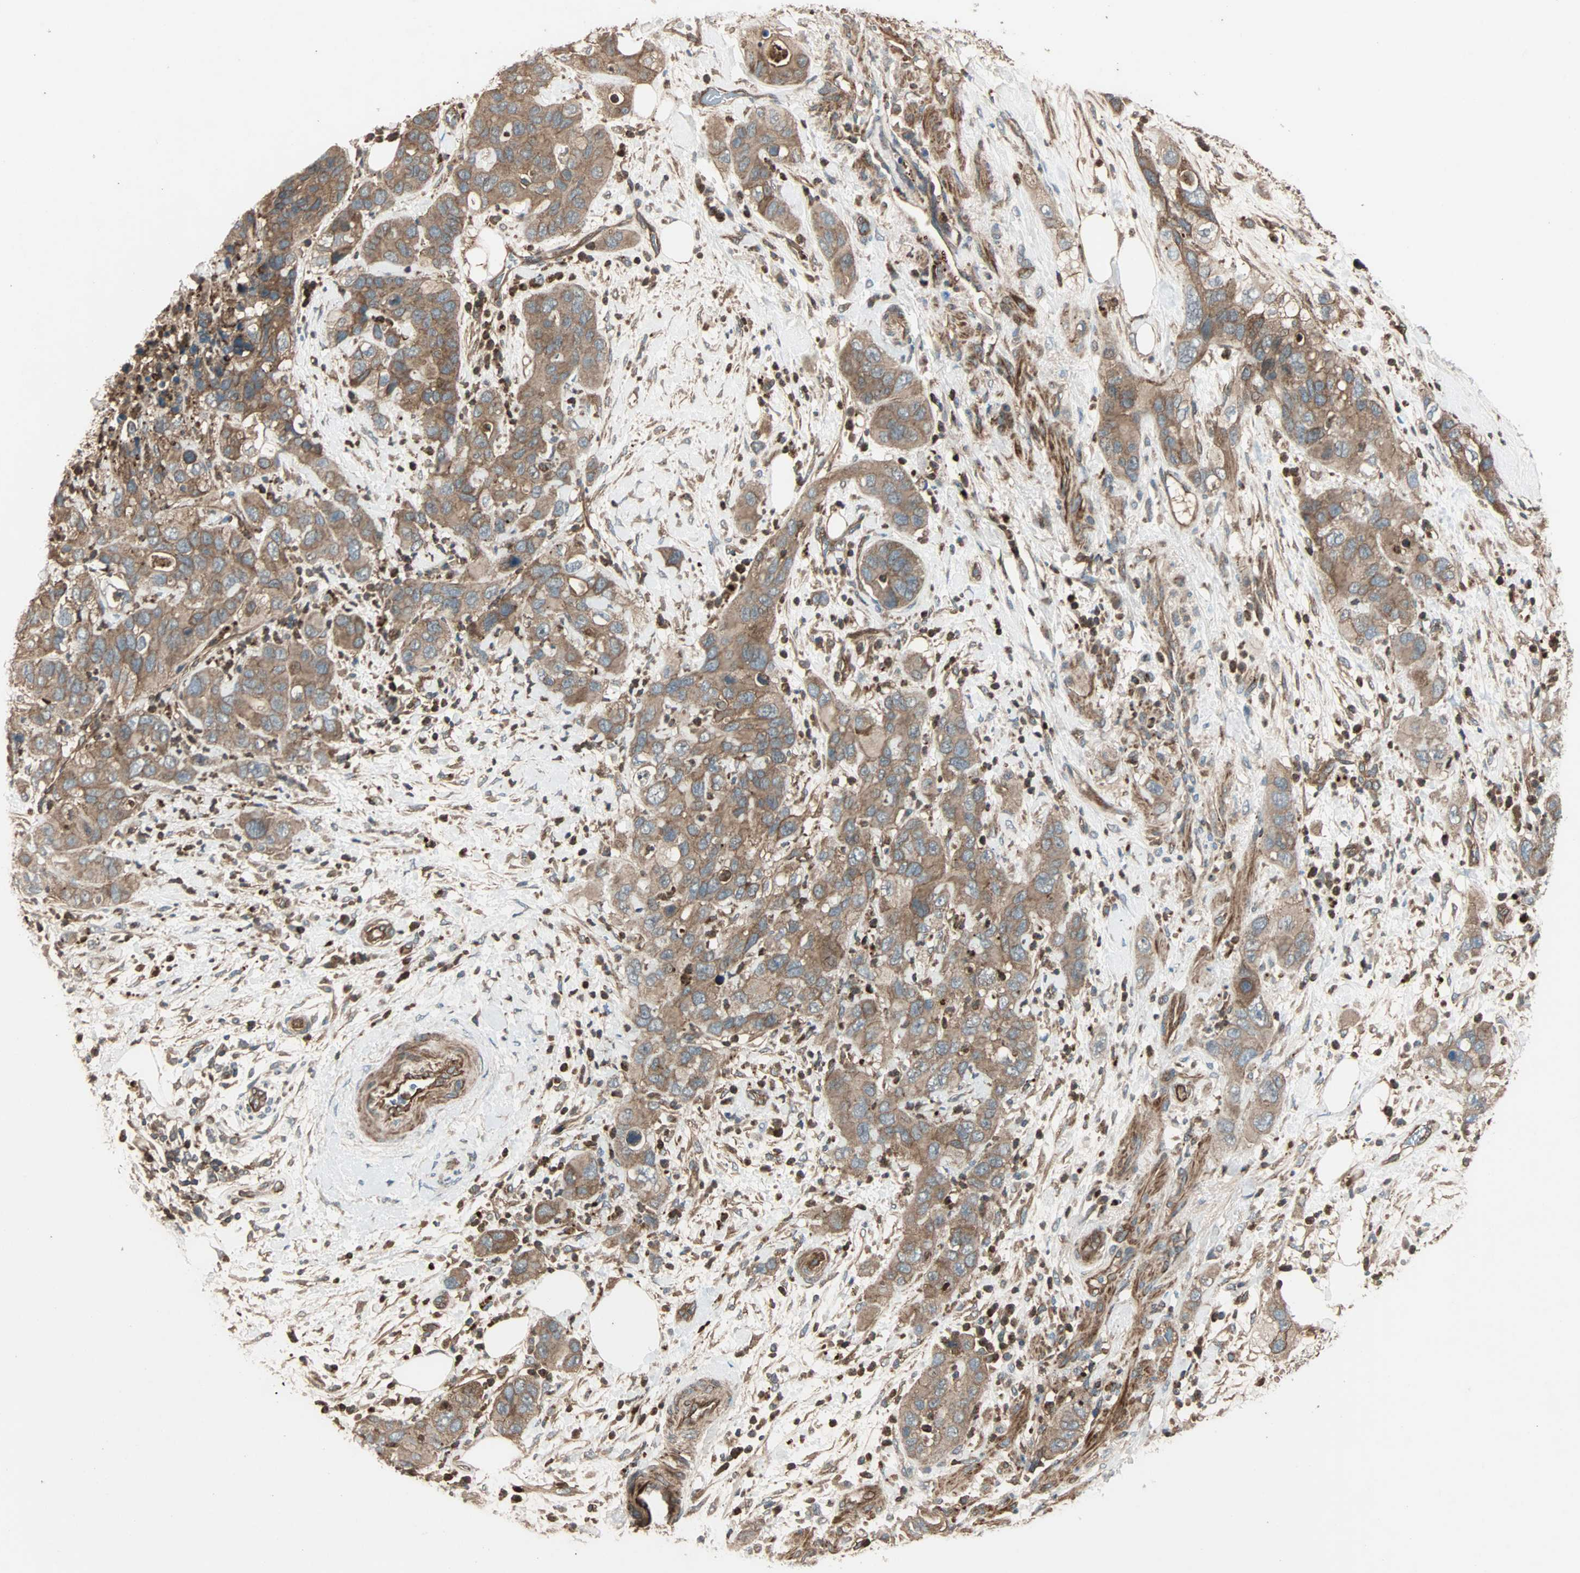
{"staining": {"intensity": "moderate", "quantity": ">75%", "location": "cytoplasmic/membranous"}, "tissue": "pancreatic cancer", "cell_type": "Tumor cells", "image_type": "cancer", "snomed": [{"axis": "morphology", "description": "Adenocarcinoma, NOS"}, {"axis": "topography", "description": "Pancreas"}], "caption": "Pancreatic cancer tissue reveals moderate cytoplasmic/membranous positivity in about >75% of tumor cells, visualized by immunohistochemistry.", "gene": "GCK", "patient": {"sex": "female", "age": 71}}